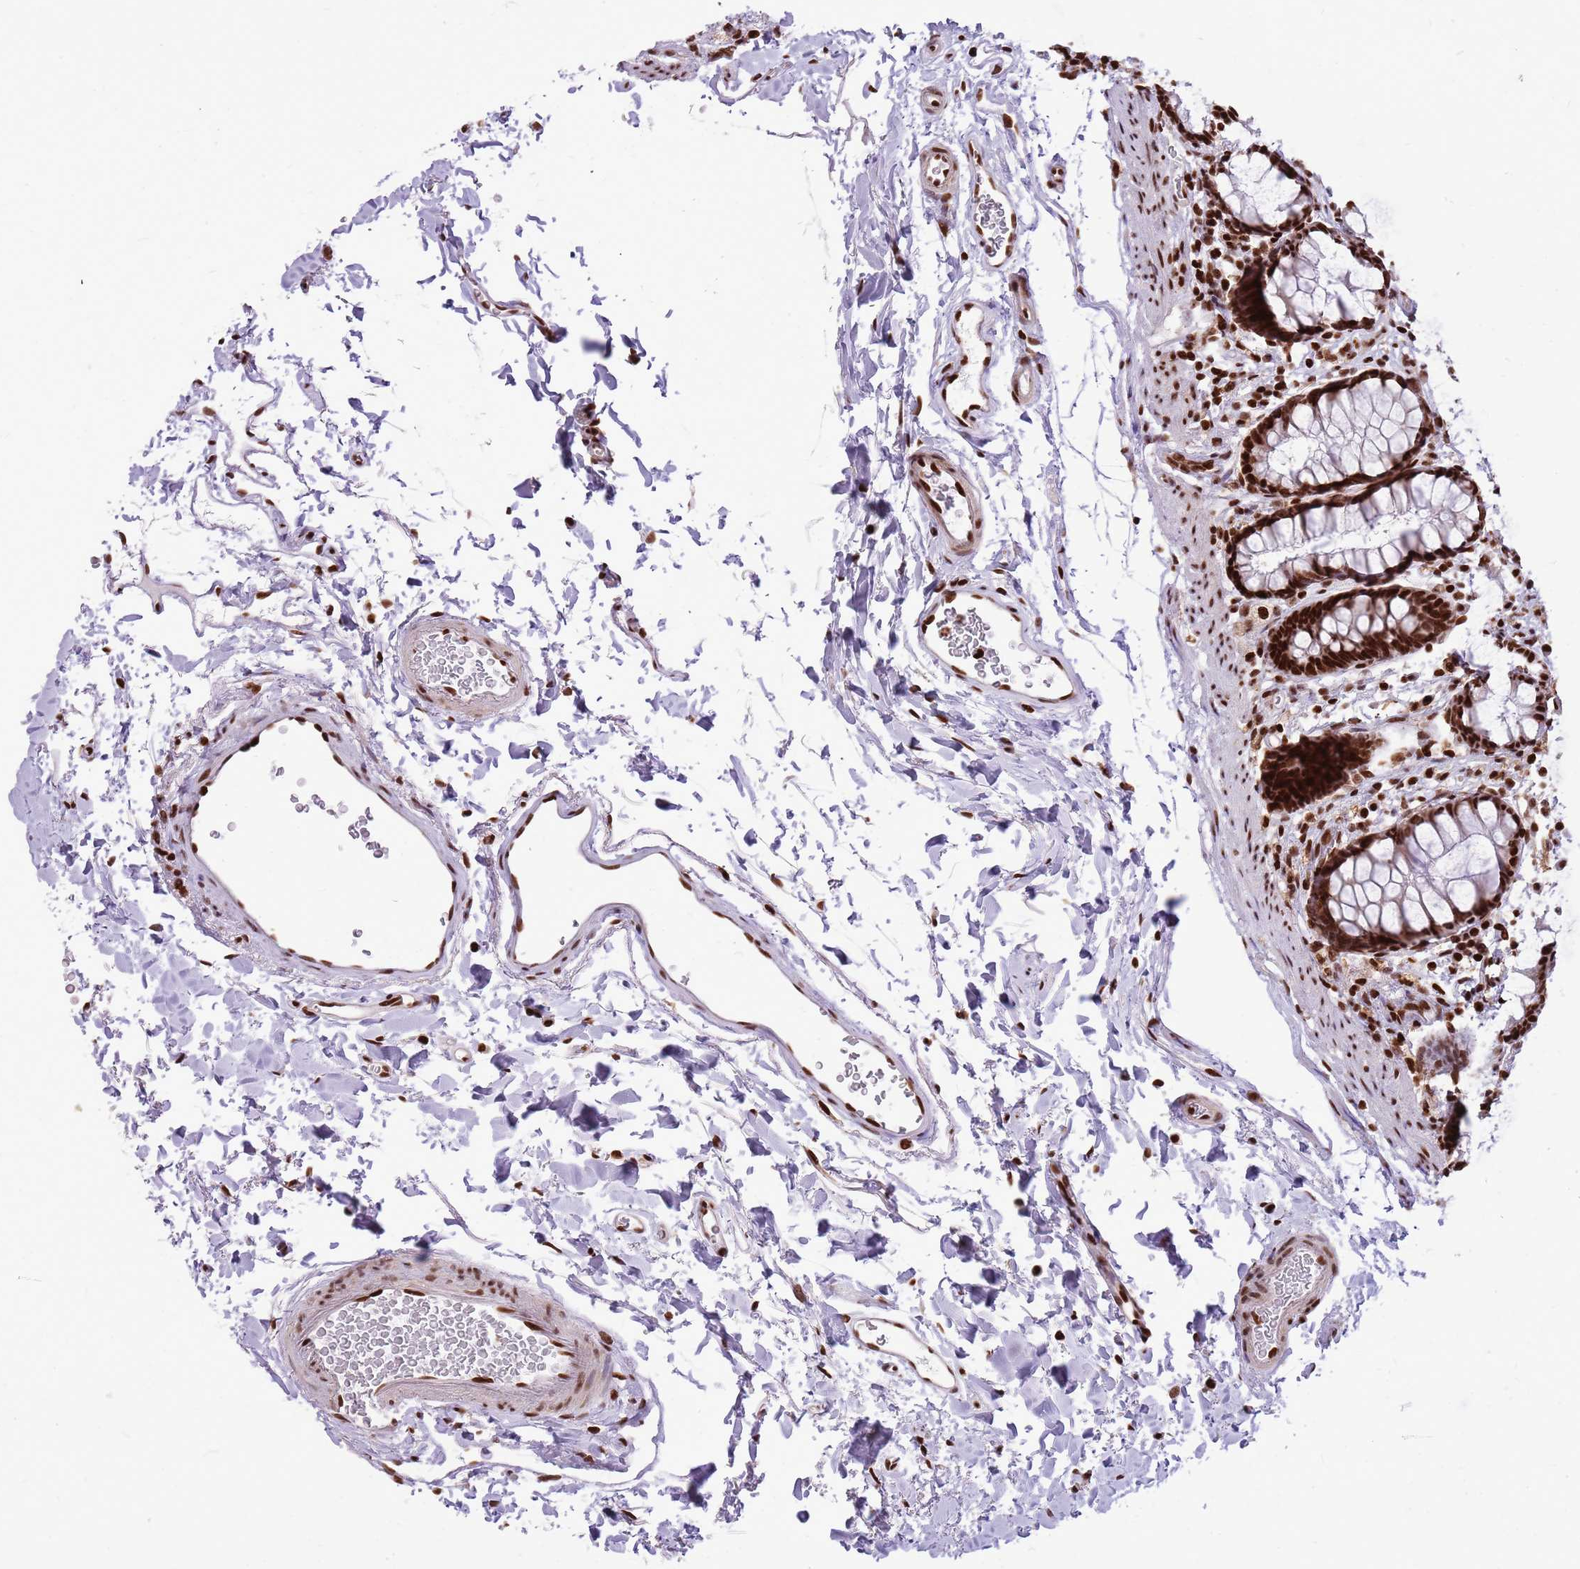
{"staining": {"intensity": "strong", "quantity": ">75%", "location": "nuclear"}, "tissue": "rectum", "cell_type": "Glandular cells", "image_type": "normal", "snomed": [{"axis": "morphology", "description": "Normal tissue, NOS"}, {"axis": "topography", "description": "Rectum"}], "caption": "Immunohistochemical staining of normal human rectum shows high levels of strong nuclear expression in about >75% of glandular cells.", "gene": "WASHC4", "patient": {"sex": "female", "age": 65}}